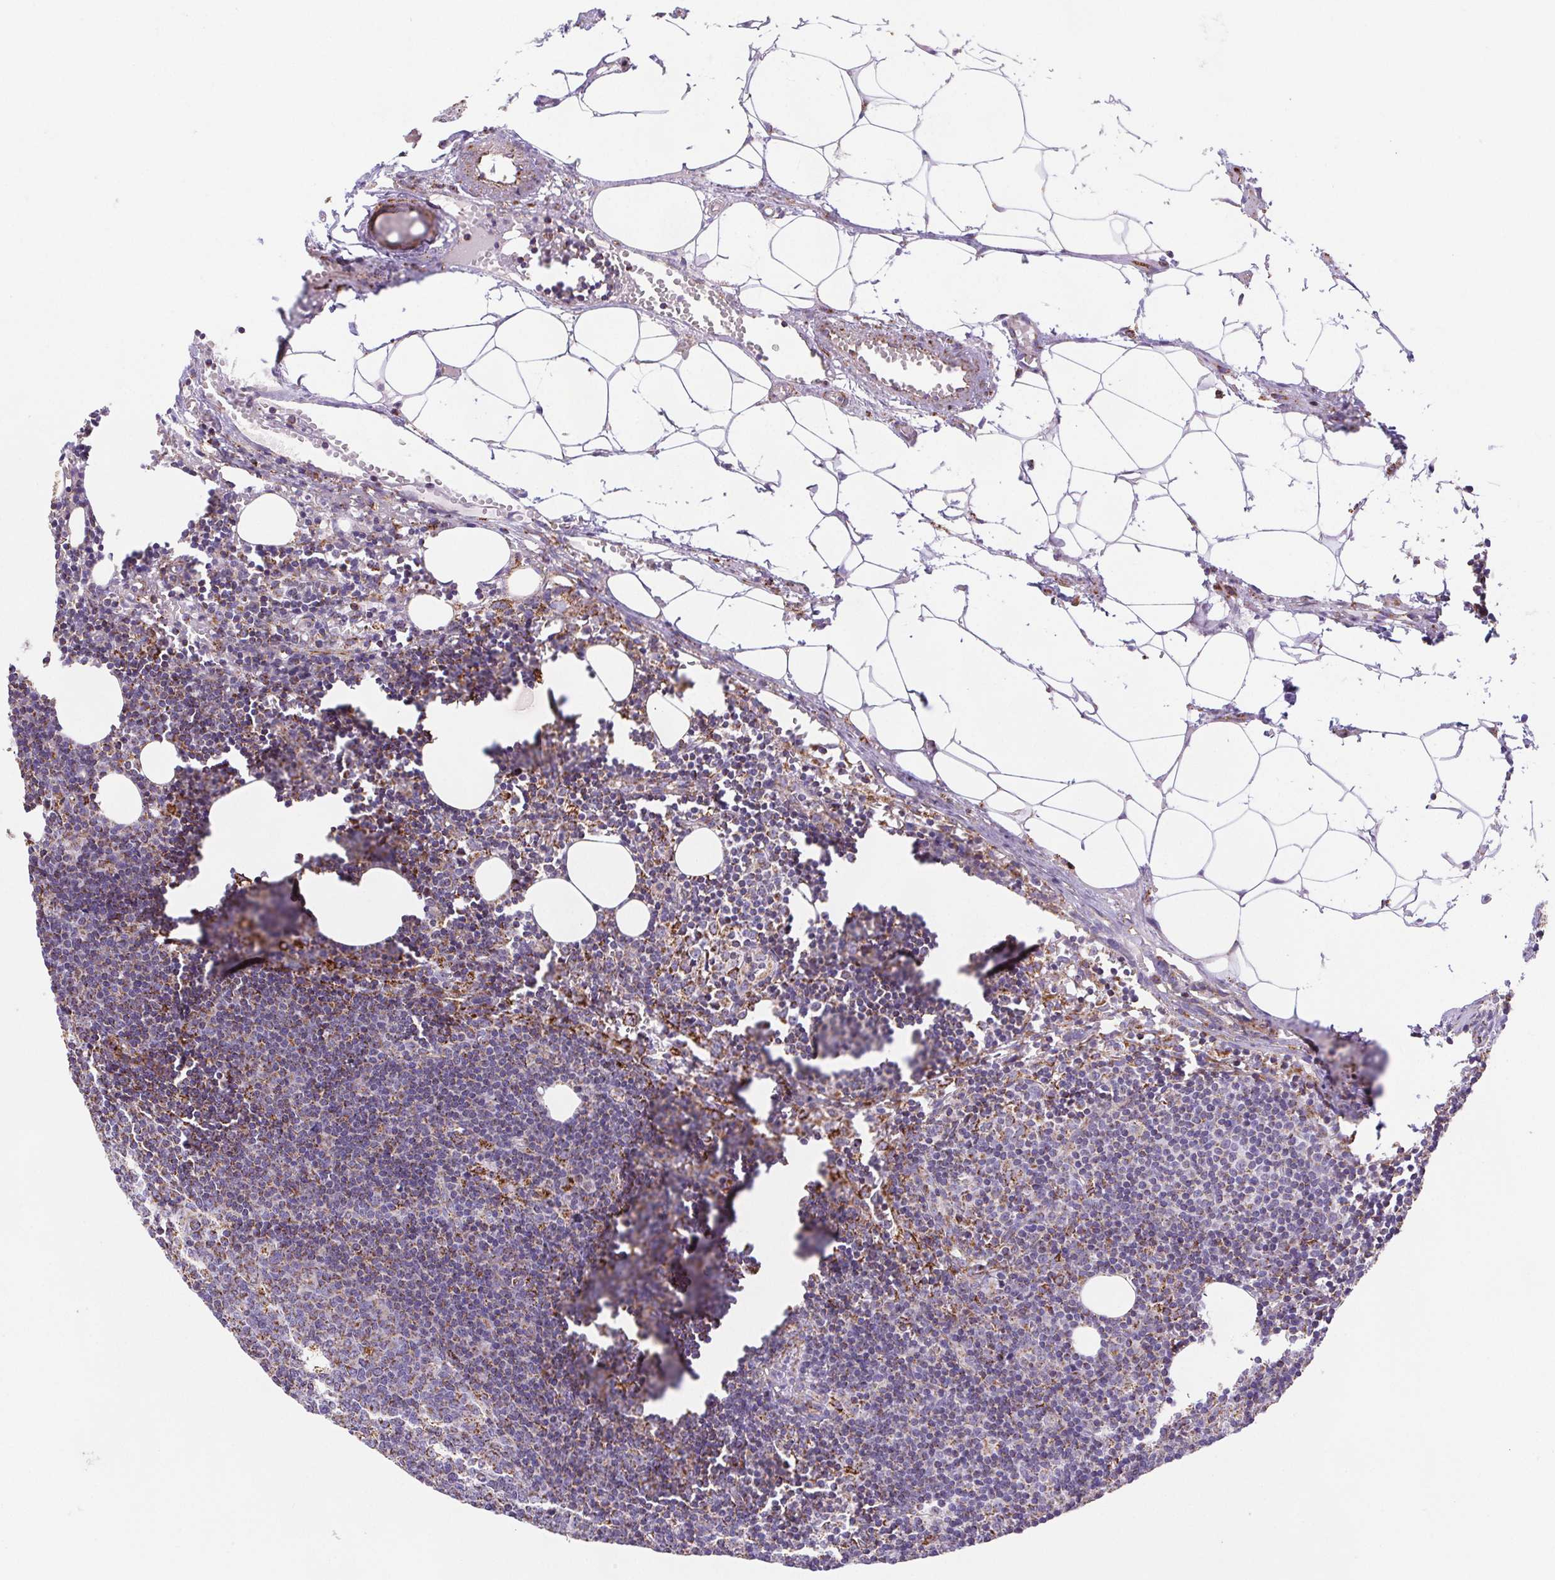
{"staining": {"intensity": "moderate", "quantity": "<25%", "location": "cytoplasmic/membranous"}, "tissue": "lymph node", "cell_type": "Germinal center cells", "image_type": "normal", "snomed": [{"axis": "morphology", "description": "Normal tissue, NOS"}, {"axis": "topography", "description": "Lymph node"}], "caption": "Moderate cytoplasmic/membranous positivity for a protein is appreciated in about <25% of germinal center cells of normal lymph node using immunohistochemistry (IHC).", "gene": "NIPSNAP2", "patient": {"sex": "female", "age": 41}}